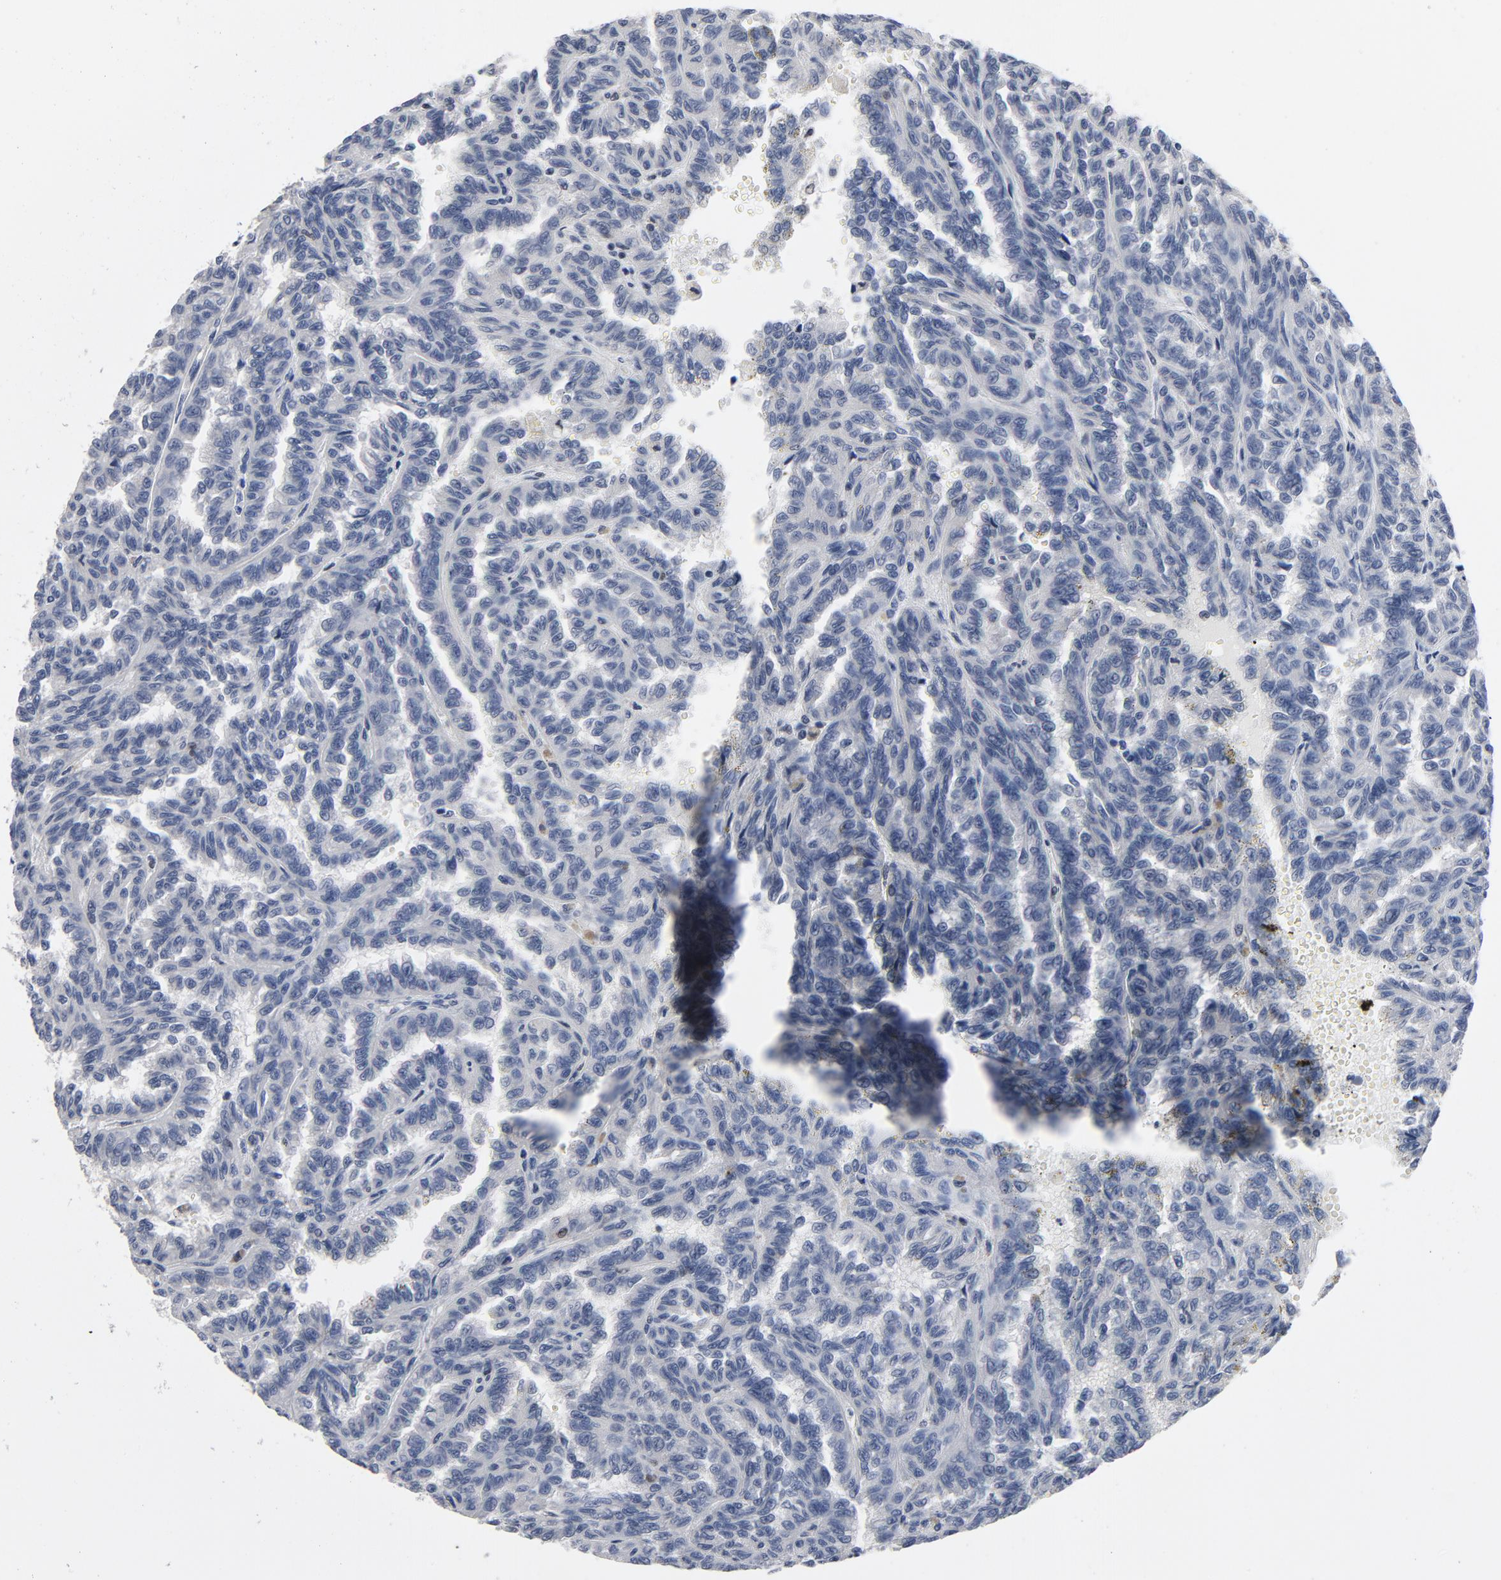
{"staining": {"intensity": "negative", "quantity": "none", "location": "none"}, "tissue": "renal cancer", "cell_type": "Tumor cells", "image_type": "cancer", "snomed": [{"axis": "morphology", "description": "Inflammation, NOS"}, {"axis": "morphology", "description": "Adenocarcinoma, NOS"}, {"axis": "topography", "description": "Kidney"}], "caption": "Human renal cancer (adenocarcinoma) stained for a protein using immunohistochemistry (IHC) reveals no positivity in tumor cells.", "gene": "NFKB1", "patient": {"sex": "male", "age": 68}}